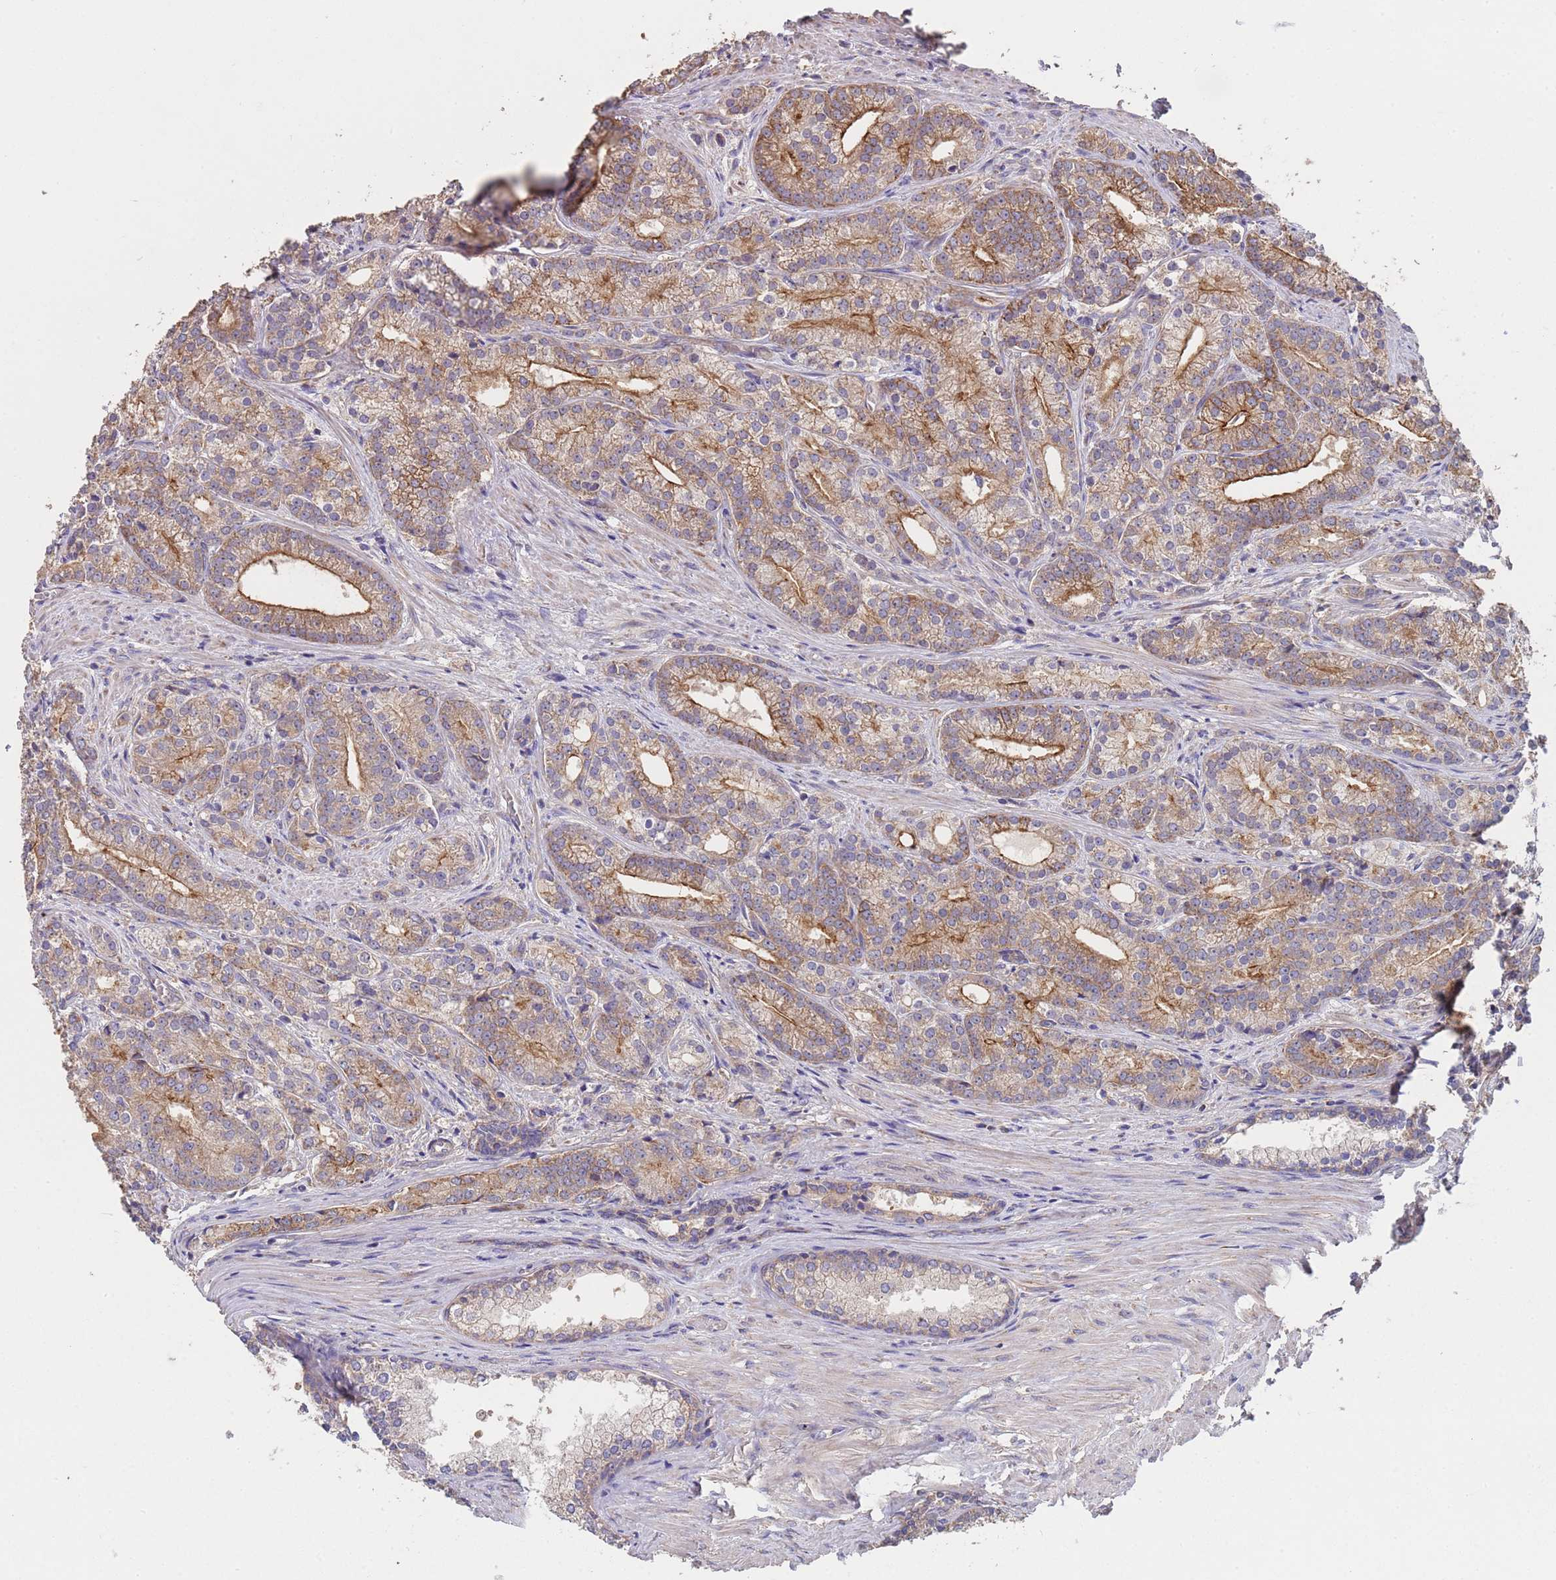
{"staining": {"intensity": "moderate", "quantity": ">75%", "location": "cytoplasmic/membranous"}, "tissue": "prostate cancer", "cell_type": "Tumor cells", "image_type": "cancer", "snomed": [{"axis": "morphology", "description": "Adenocarcinoma, Low grade"}, {"axis": "topography", "description": "Prostate"}], "caption": "High-magnification brightfield microscopy of prostate cancer stained with DAB (brown) and counterstained with hematoxylin (blue). tumor cells exhibit moderate cytoplasmic/membranous expression is identified in about>75% of cells. Using DAB (3,3'-diaminobenzidine) (brown) and hematoxylin (blue) stains, captured at high magnification using brightfield microscopy.", "gene": "EEF1AKMT1", "patient": {"sex": "male", "age": 71}}